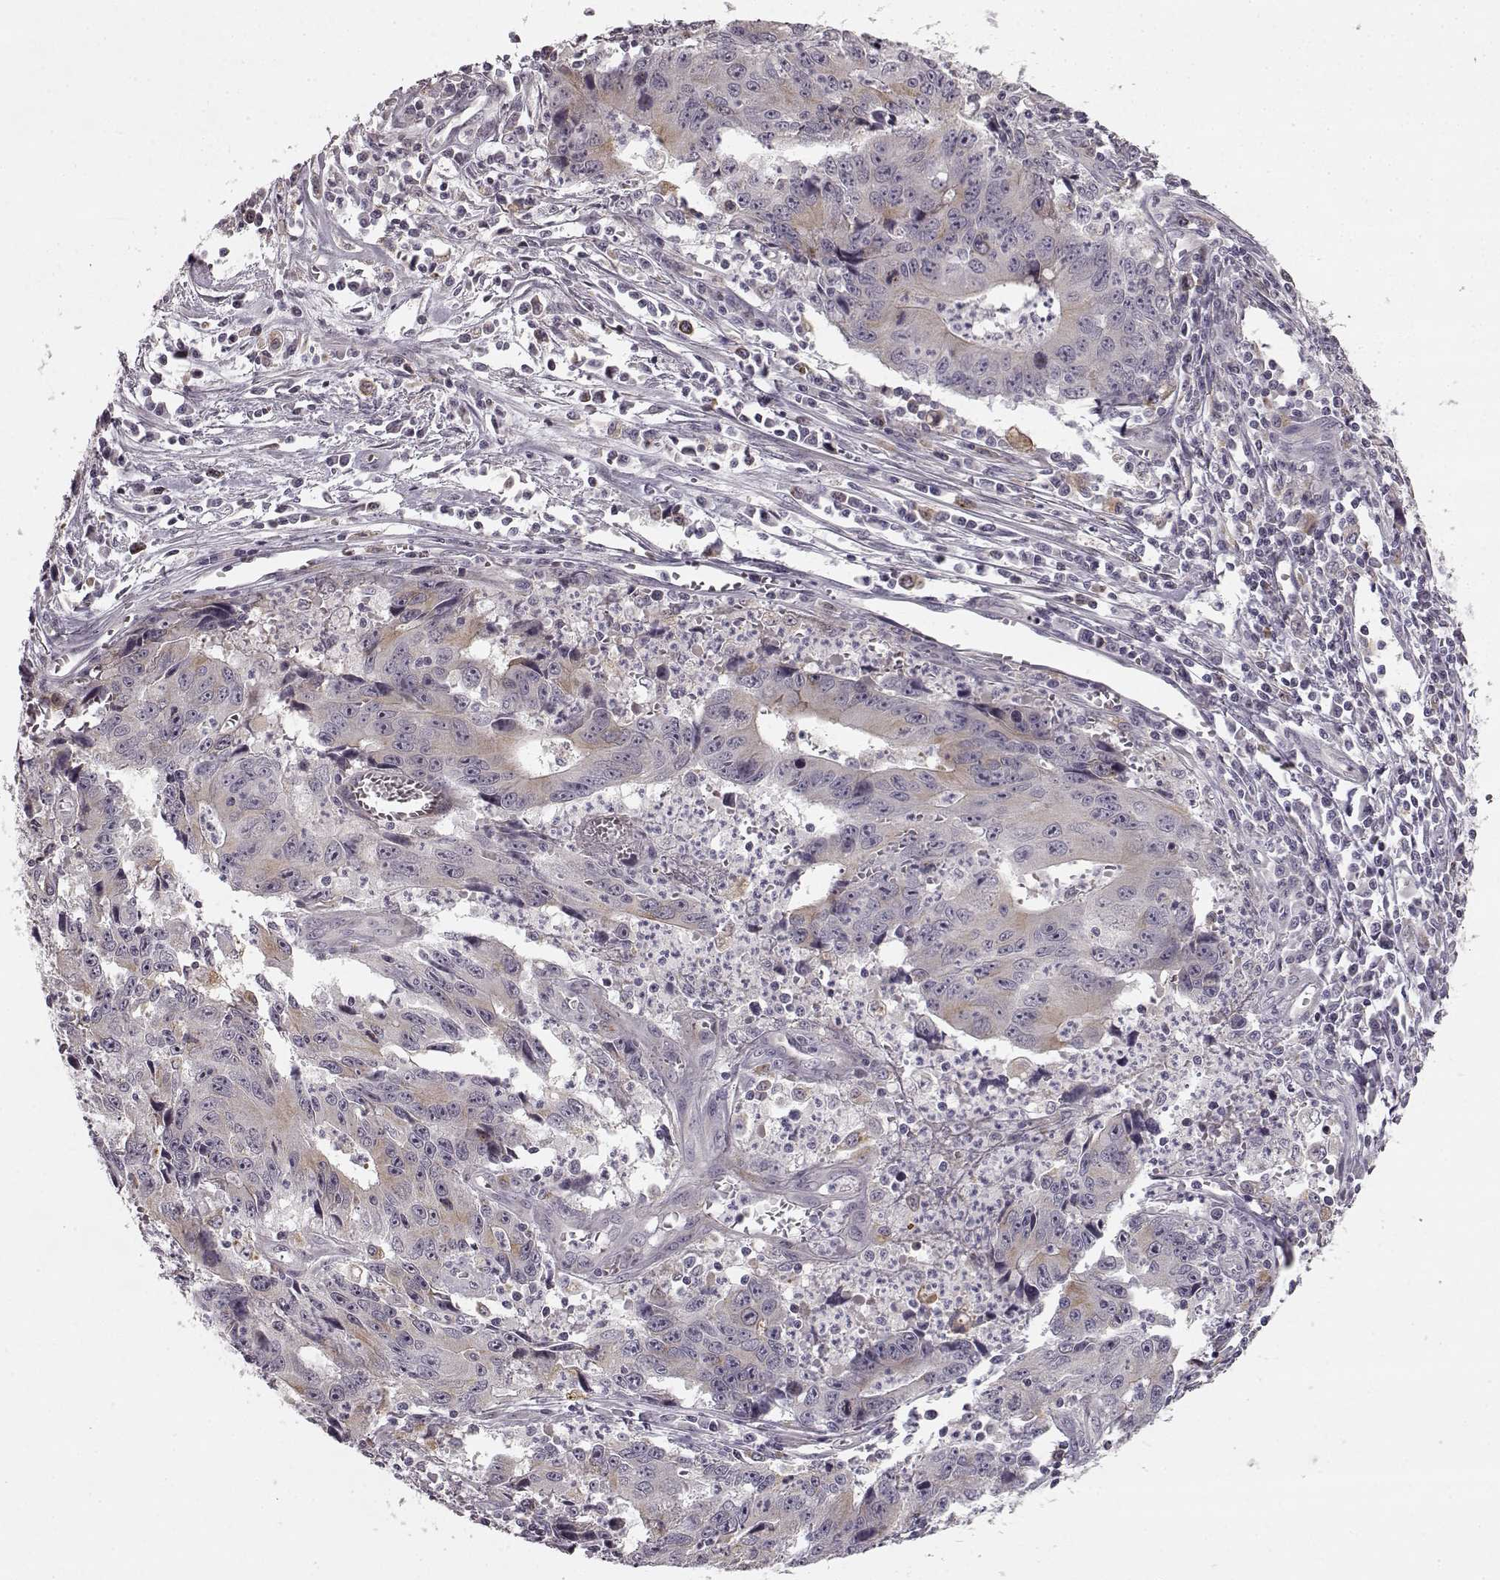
{"staining": {"intensity": "weak", "quantity": "<25%", "location": "cytoplasmic/membranous"}, "tissue": "liver cancer", "cell_type": "Tumor cells", "image_type": "cancer", "snomed": [{"axis": "morphology", "description": "Cholangiocarcinoma"}, {"axis": "topography", "description": "Liver"}], "caption": "Immunohistochemistry (IHC) photomicrograph of liver cancer (cholangiocarcinoma) stained for a protein (brown), which demonstrates no staining in tumor cells.", "gene": "HMMR", "patient": {"sex": "male", "age": 65}}